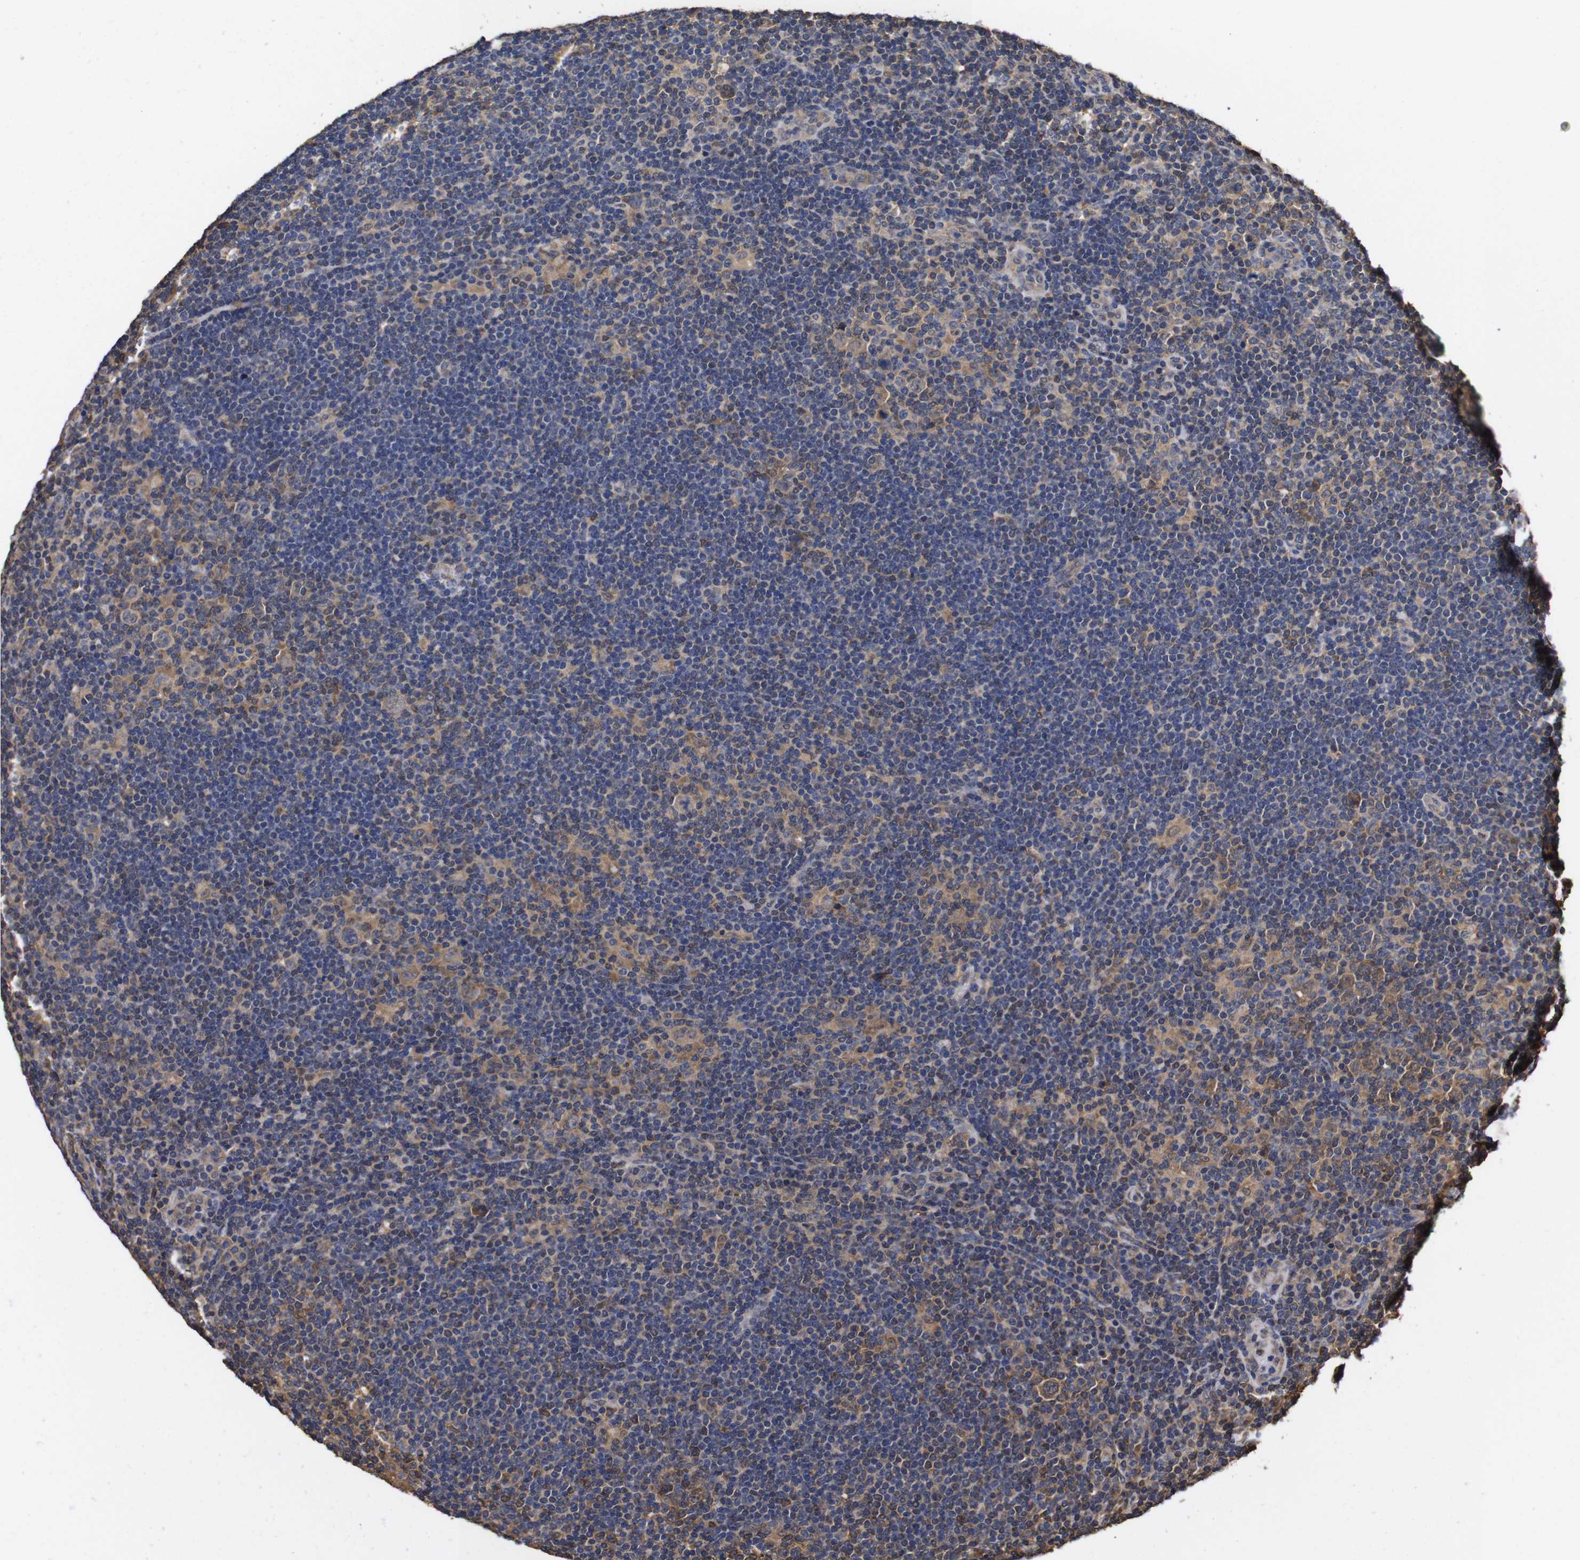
{"staining": {"intensity": "weak", "quantity": ">75%", "location": "cytoplasmic/membranous"}, "tissue": "lymphoma", "cell_type": "Tumor cells", "image_type": "cancer", "snomed": [{"axis": "morphology", "description": "Hodgkin's disease, NOS"}, {"axis": "topography", "description": "Lymph node"}], "caption": "Human lymphoma stained with a protein marker displays weak staining in tumor cells.", "gene": "LRRCC1", "patient": {"sex": "female", "age": 57}}